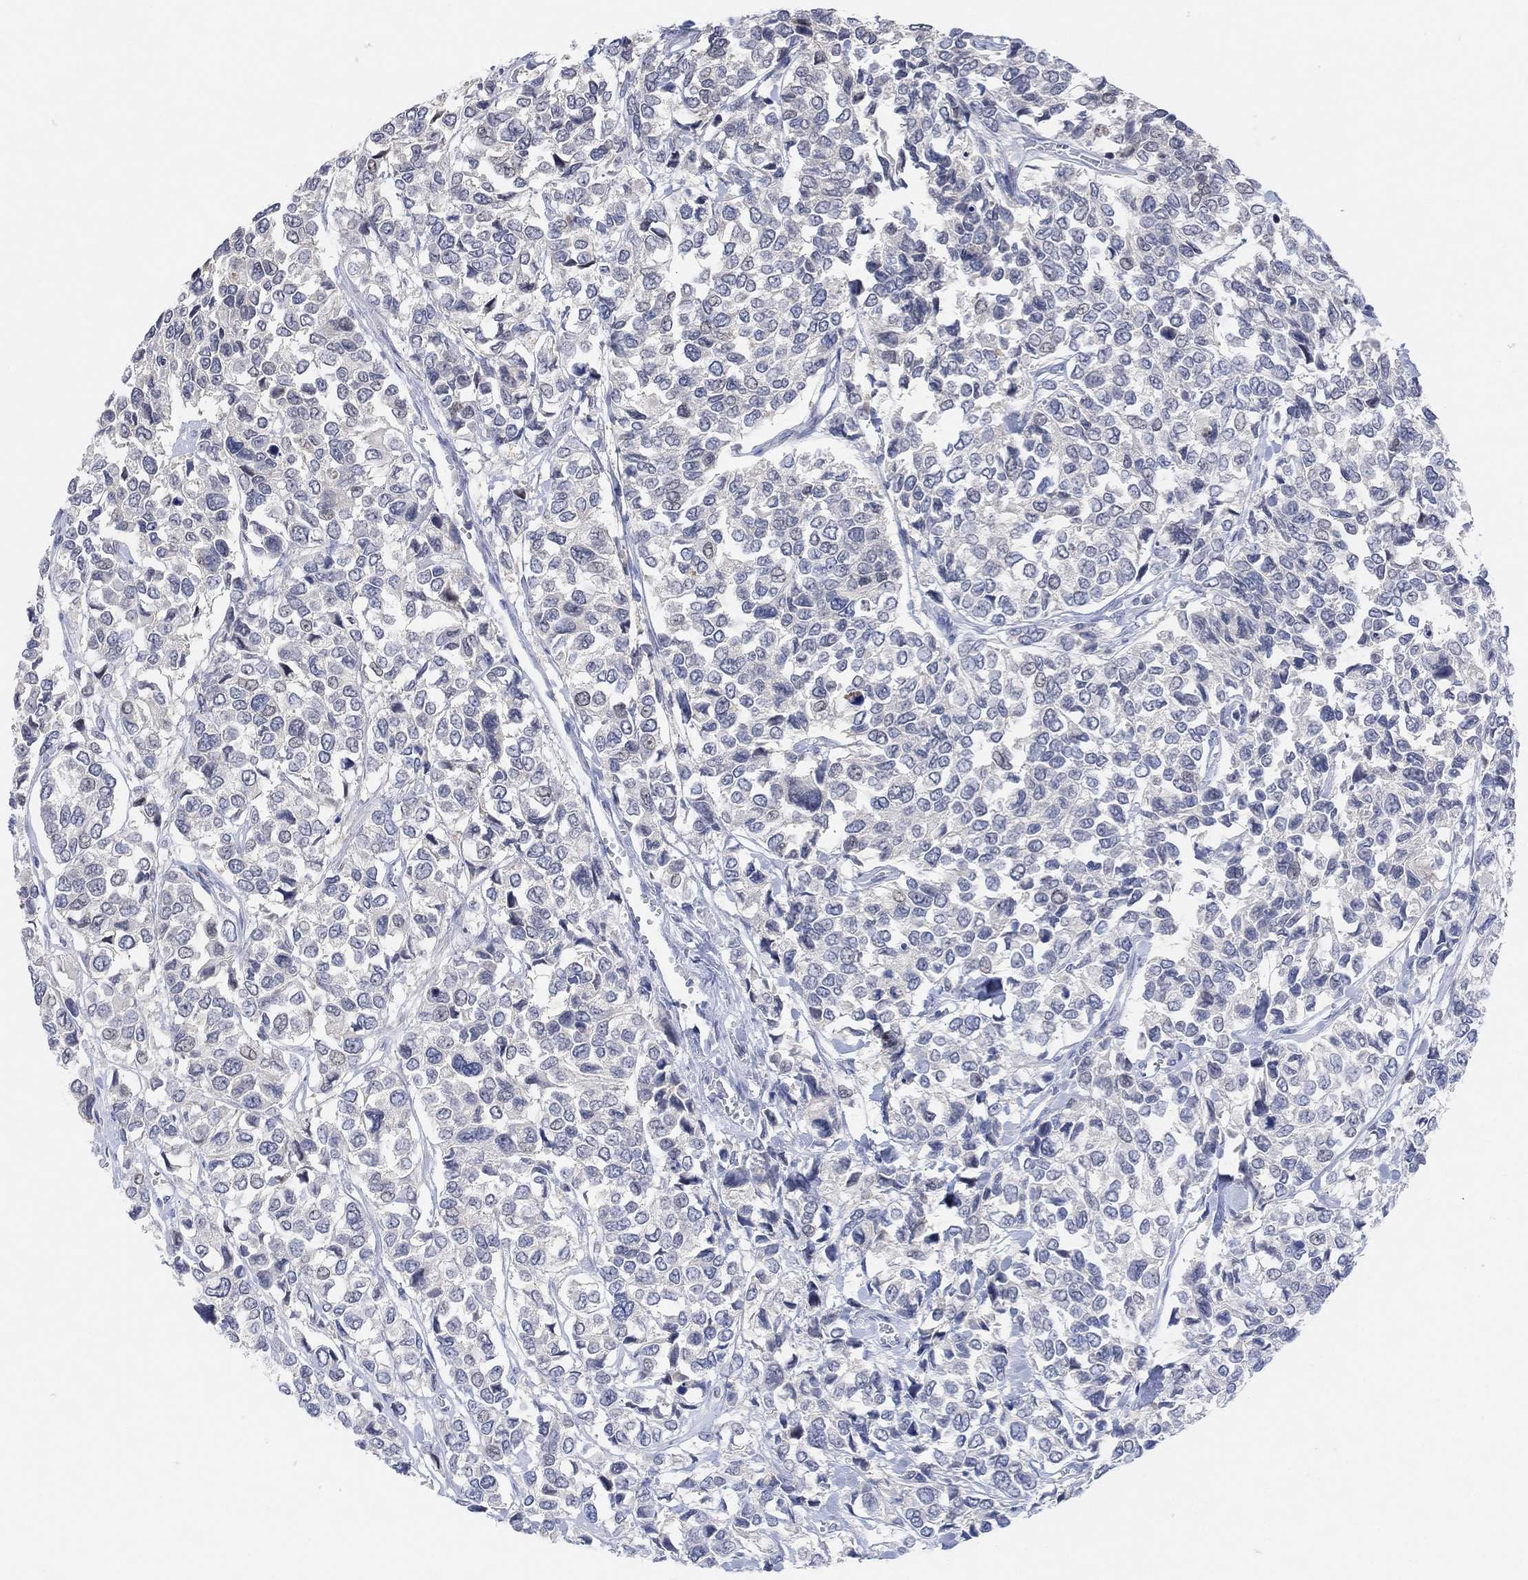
{"staining": {"intensity": "negative", "quantity": "none", "location": "none"}, "tissue": "urothelial cancer", "cell_type": "Tumor cells", "image_type": "cancer", "snomed": [{"axis": "morphology", "description": "Urothelial carcinoma, High grade"}, {"axis": "topography", "description": "Urinary bladder"}], "caption": "Image shows no protein expression in tumor cells of urothelial cancer tissue.", "gene": "CNTF", "patient": {"sex": "male", "age": 77}}